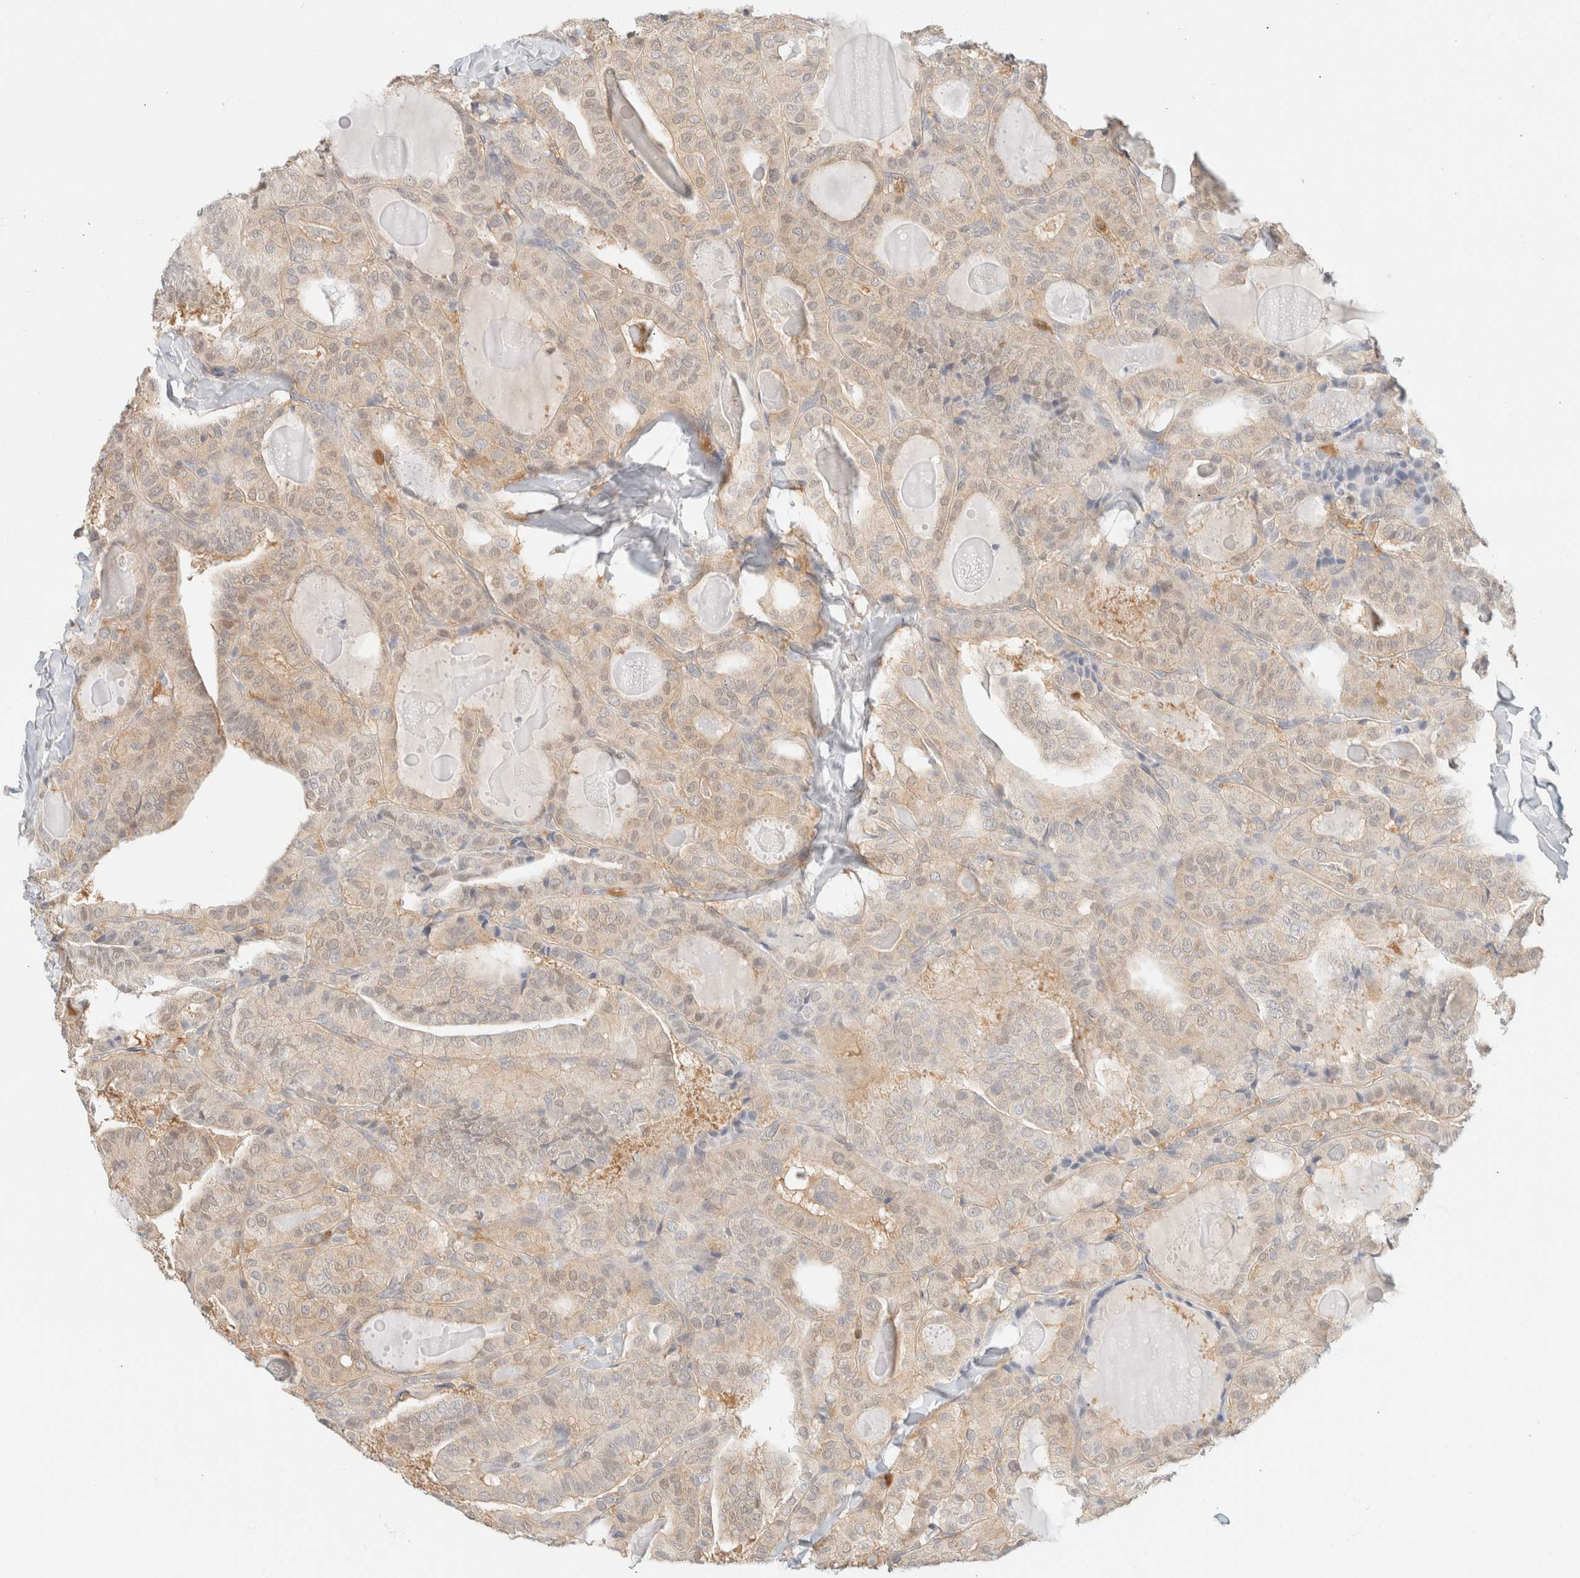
{"staining": {"intensity": "weak", "quantity": "<25%", "location": "cytoplasmic/membranous"}, "tissue": "thyroid cancer", "cell_type": "Tumor cells", "image_type": "cancer", "snomed": [{"axis": "morphology", "description": "Papillary adenocarcinoma, NOS"}, {"axis": "topography", "description": "Thyroid gland"}], "caption": "IHC histopathology image of neoplastic tissue: human thyroid cancer (papillary adenocarcinoma) stained with DAB demonstrates no significant protein positivity in tumor cells.", "gene": "GPI", "patient": {"sex": "male", "age": 77}}